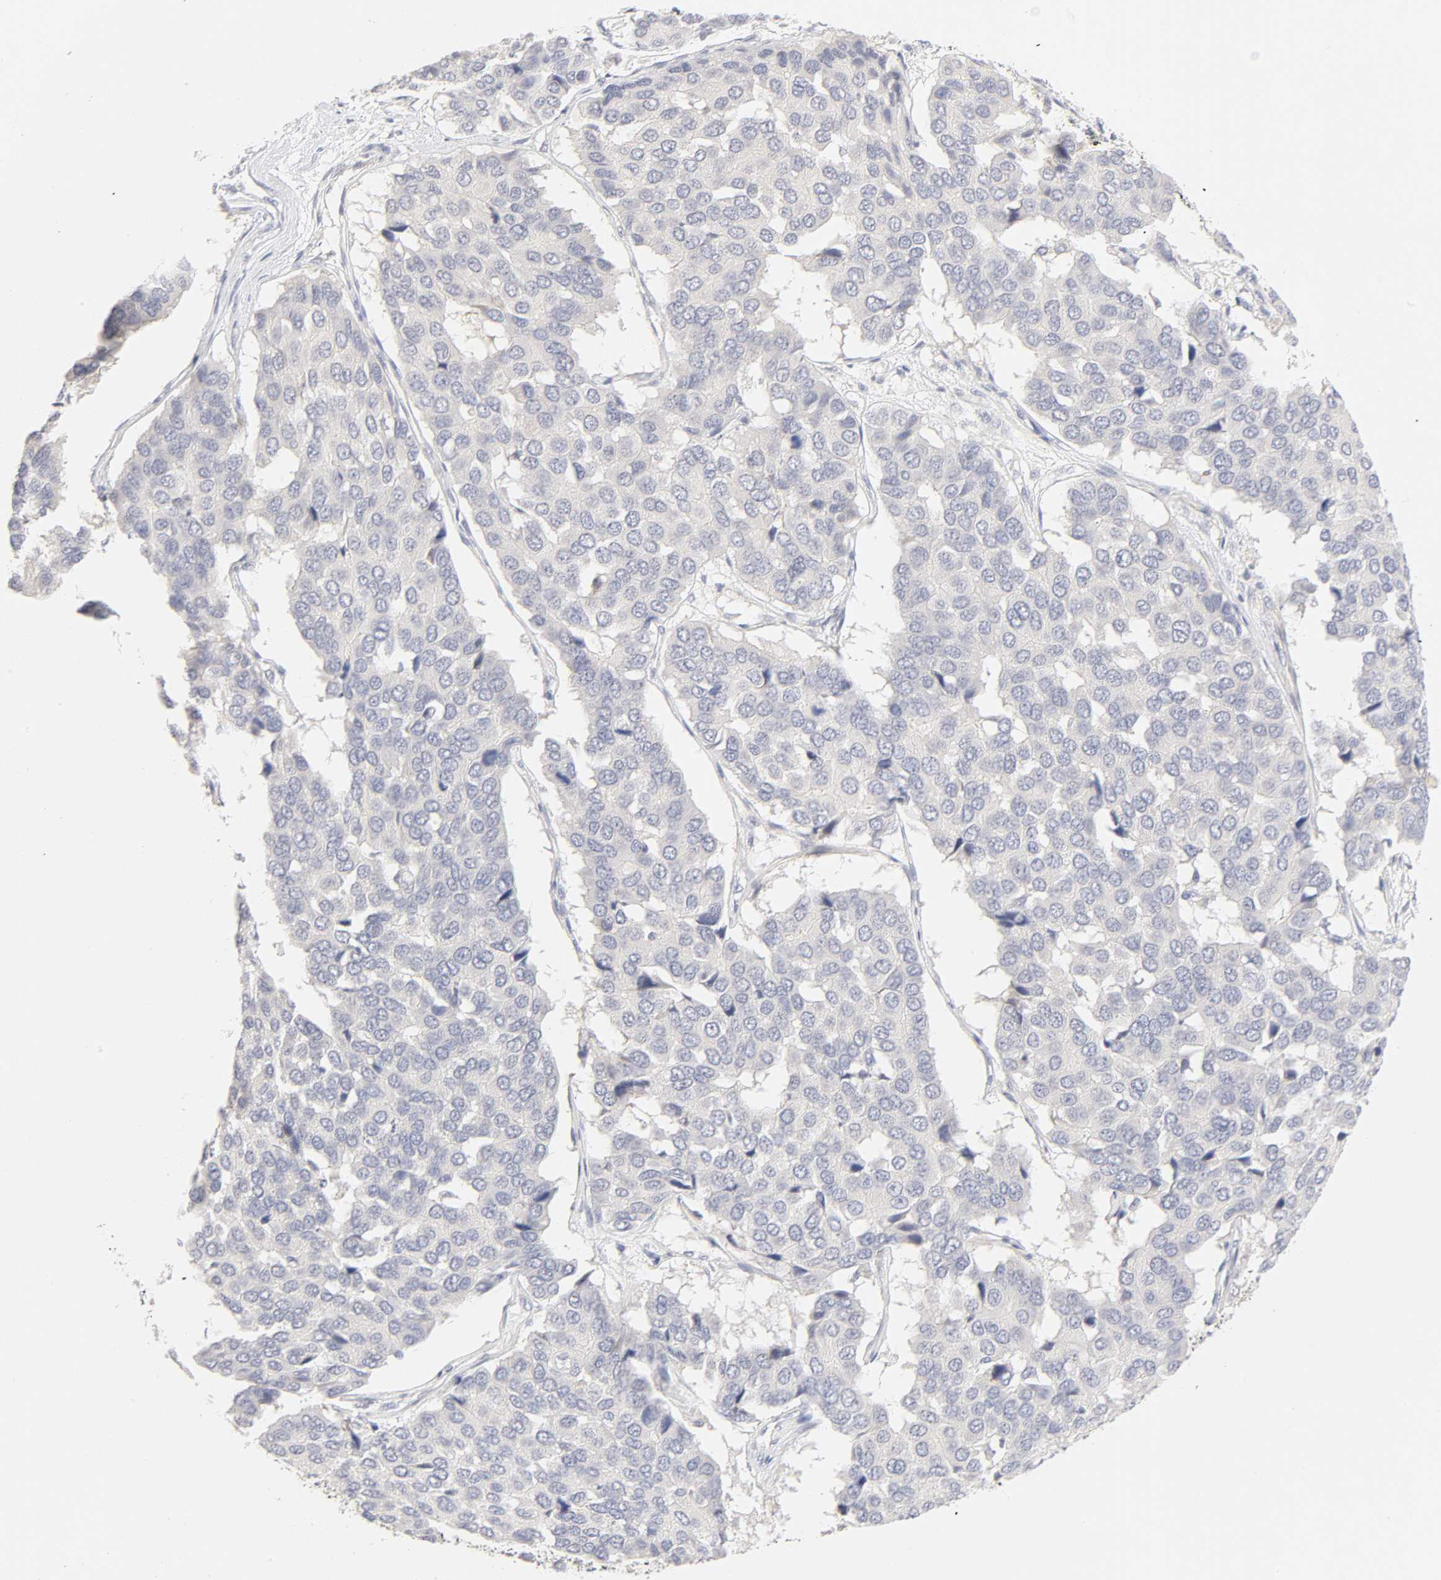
{"staining": {"intensity": "negative", "quantity": "none", "location": "none"}, "tissue": "pancreatic cancer", "cell_type": "Tumor cells", "image_type": "cancer", "snomed": [{"axis": "morphology", "description": "Adenocarcinoma, NOS"}, {"axis": "topography", "description": "Pancreas"}], "caption": "DAB immunohistochemical staining of human adenocarcinoma (pancreatic) reveals no significant staining in tumor cells.", "gene": "CYP4B1", "patient": {"sex": "male", "age": 50}}